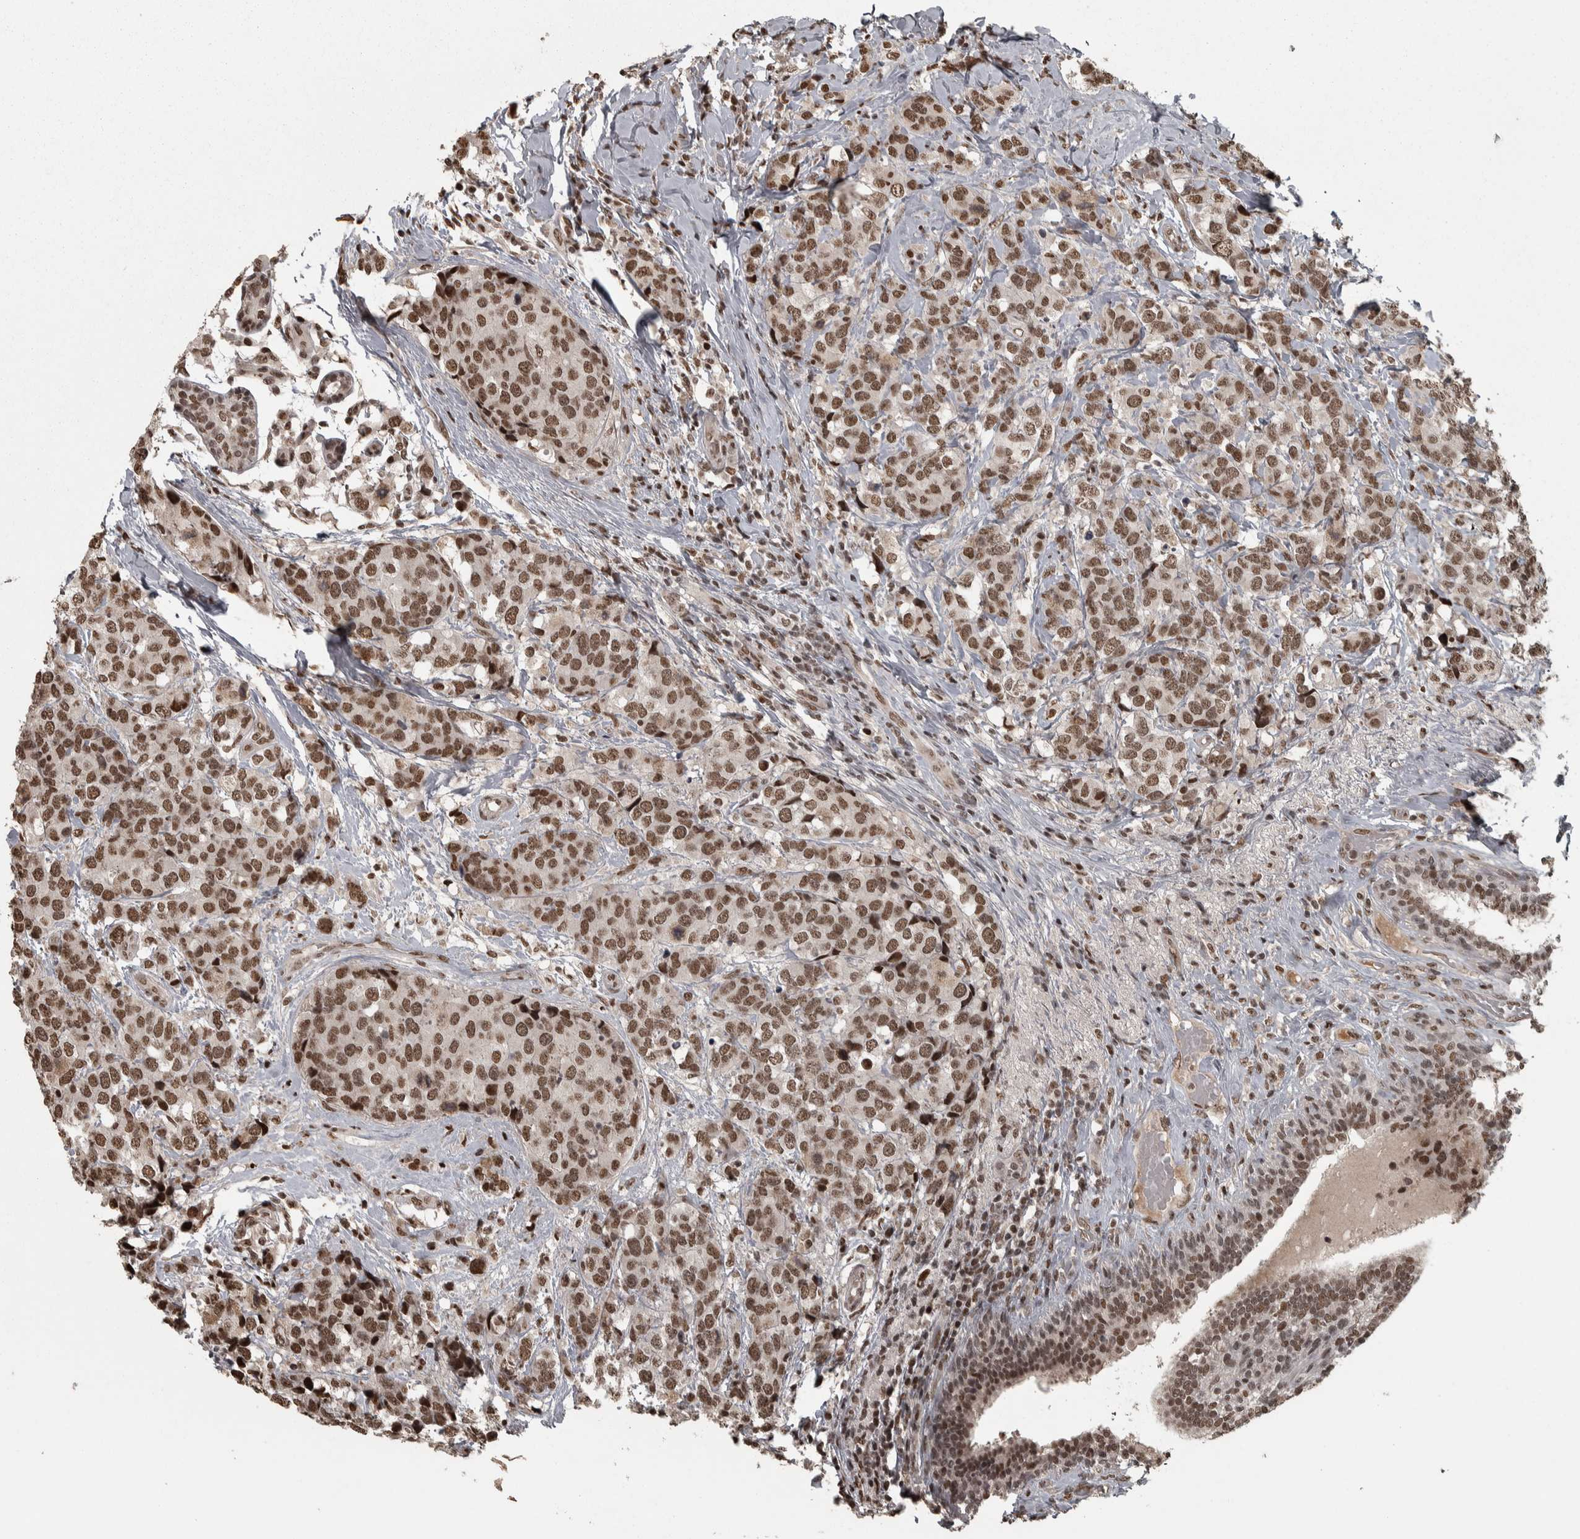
{"staining": {"intensity": "moderate", "quantity": ">75%", "location": "nuclear"}, "tissue": "breast cancer", "cell_type": "Tumor cells", "image_type": "cancer", "snomed": [{"axis": "morphology", "description": "Lobular carcinoma"}, {"axis": "topography", "description": "Breast"}], "caption": "Brown immunohistochemical staining in human breast cancer (lobular carcinoma) exhibits moderate nuclear staining in approximately >75% of tumor cells. (brown staining indicates protein expression, while blue staining denotes nuclei).", "gene": "ZFHX4", "patient": {"sex": "female", "age": 59}}